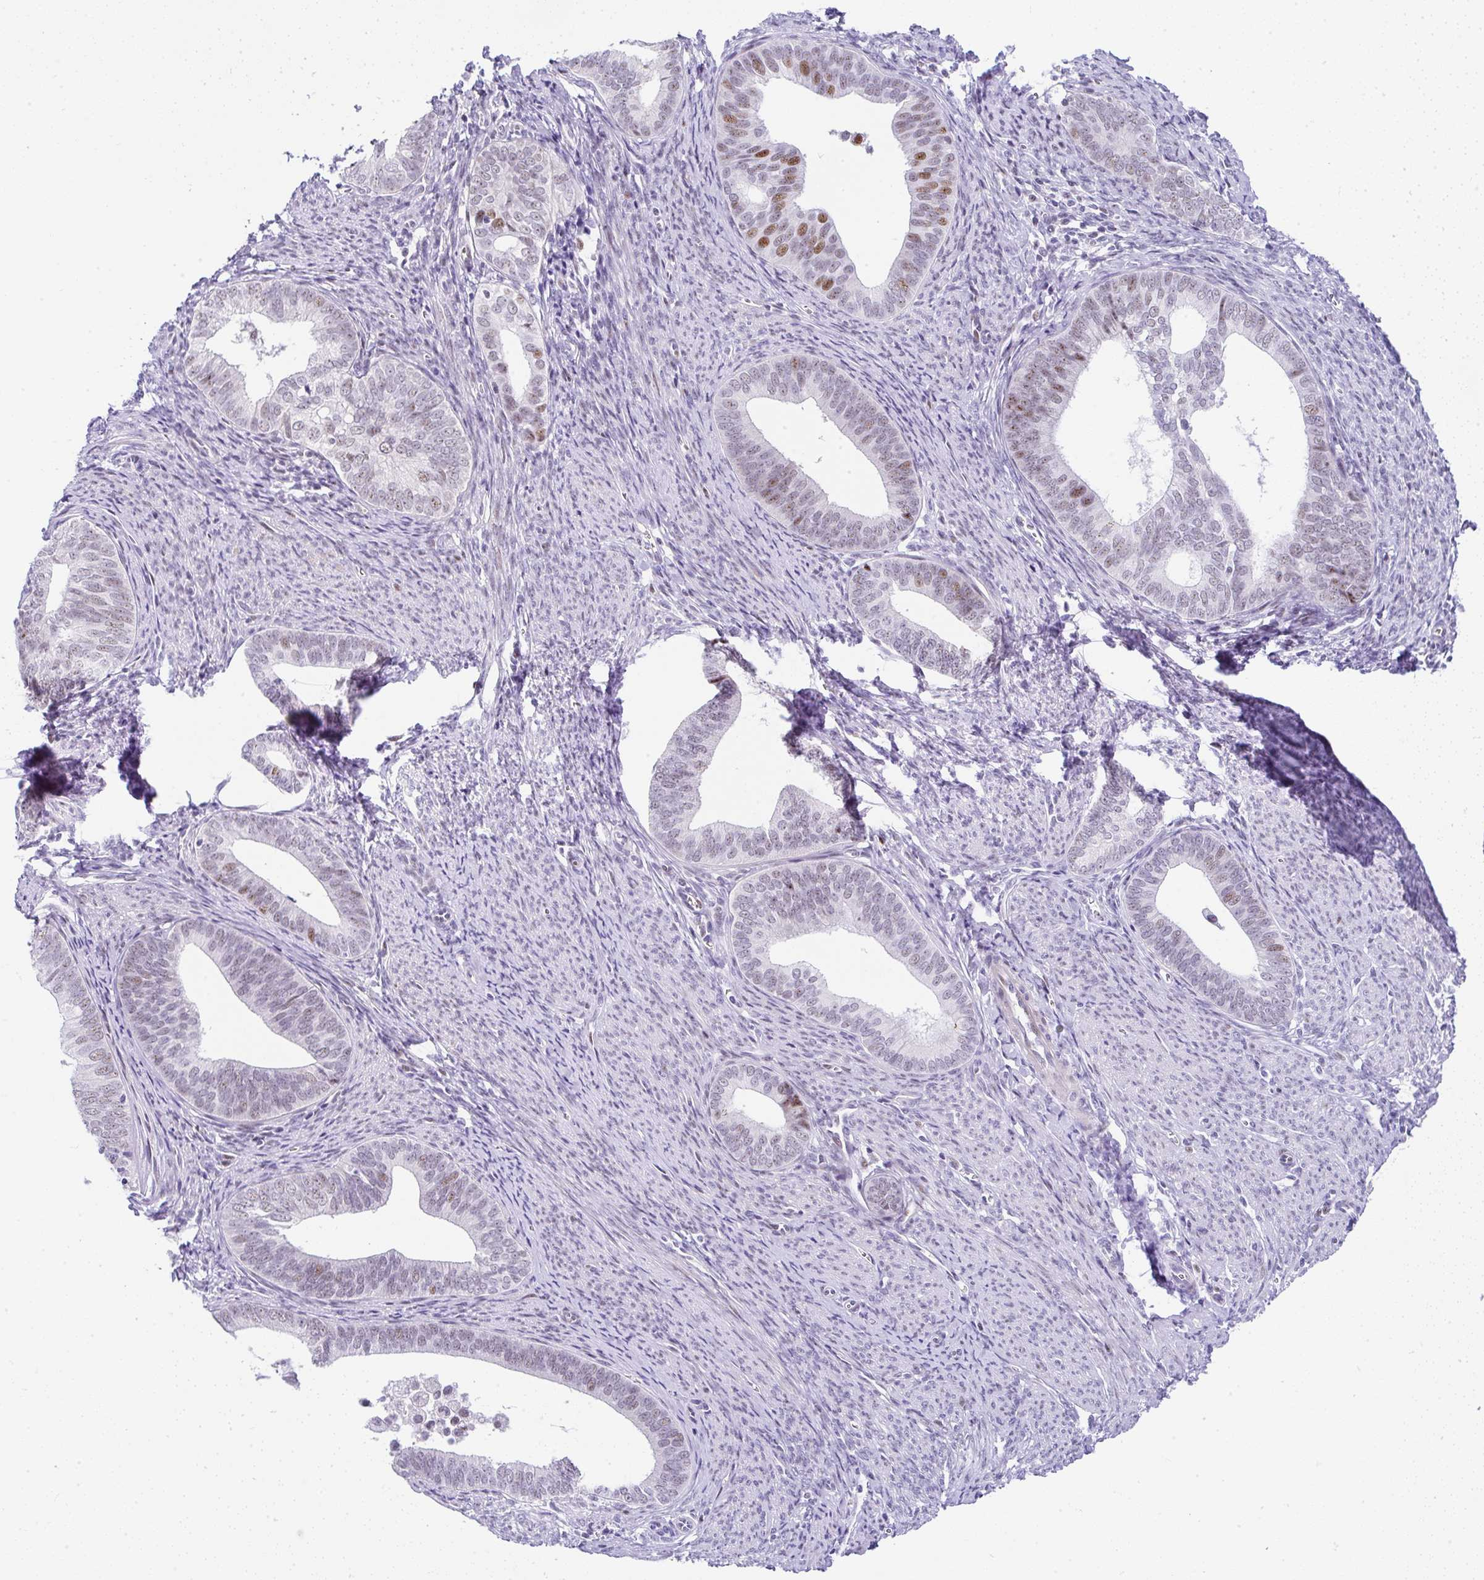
{"staining": {"intensity": "moderate", "quantity": "<25%", "location": "nuclear"}, "tissue": "endometrial cancer", "cell_type": "Tumor cells", "image_type": "cancer", "snomed": [{"axis": "morphology", "description": "Adenocarcinoma, NOS"}, {"axis": "topography", "description": "Endometrium"}], "caption": "Tumor cells show low levels of moderate nuclear expression in about <25% of cells in human adenocarcinoma (endometrial).", "gene": "NR1D2", "patient": {"sex": "female", "age": 75}}